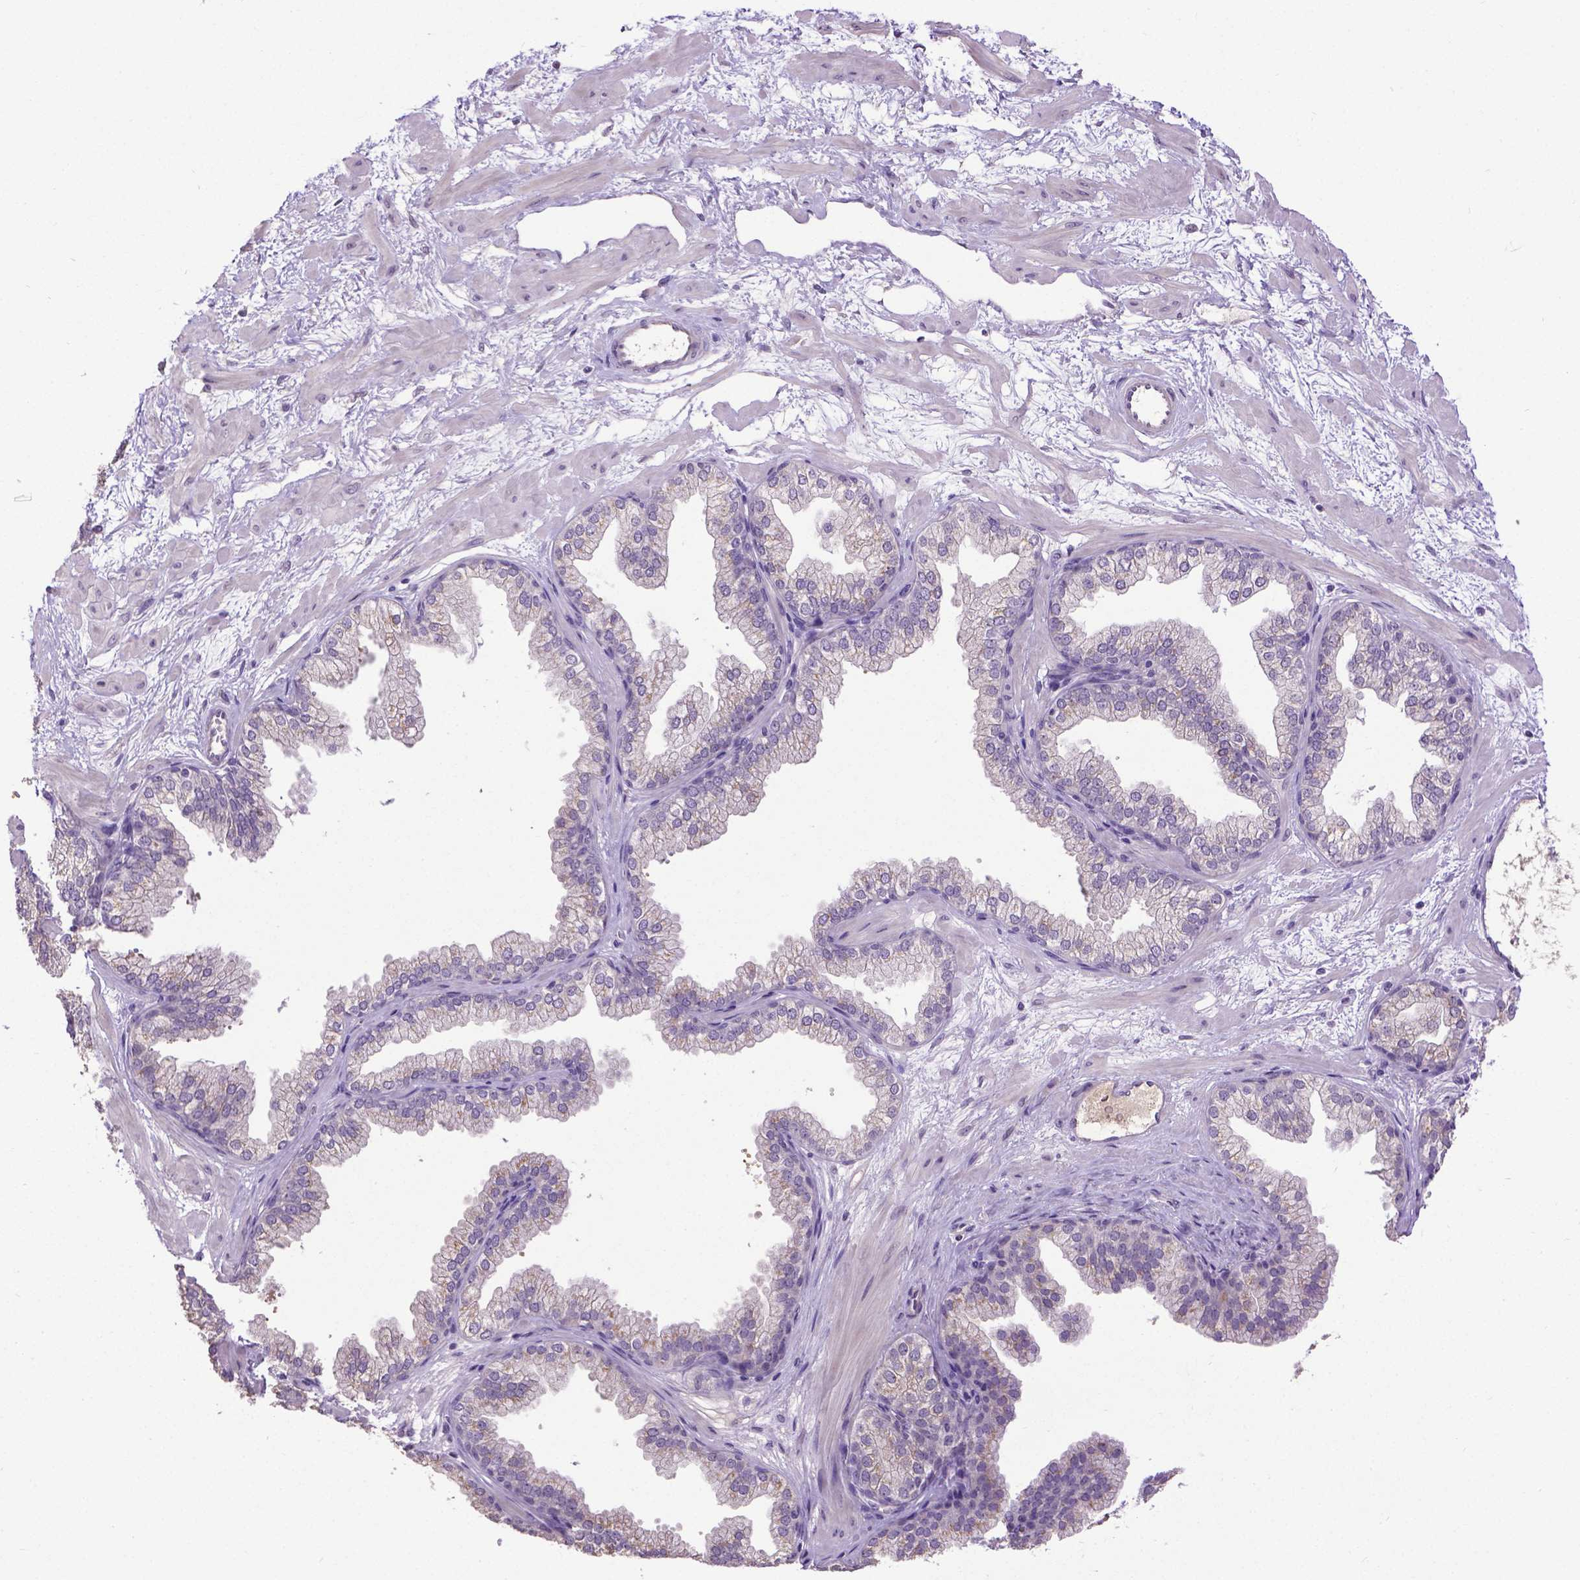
{"staining": {"intensity": "negative", "quantity": "none", "location": "none"}, "tissue": "prostate", "cell_type": "Glandular cells", "image_type": "normal", "snomed": [{"axis": "morphology", "description": "Normal tissue, NOS"}, {"axis": "topography", "description": "Prostate"}], "caption": "This histopathology image is of benign prostate stained with immunohistochemistry to label a protein in brown with the nuclei are counter-stained blue. There is no expression in glandular cells.", "gene": "CPM", "patient": {"sex": "male", "age": 37}}